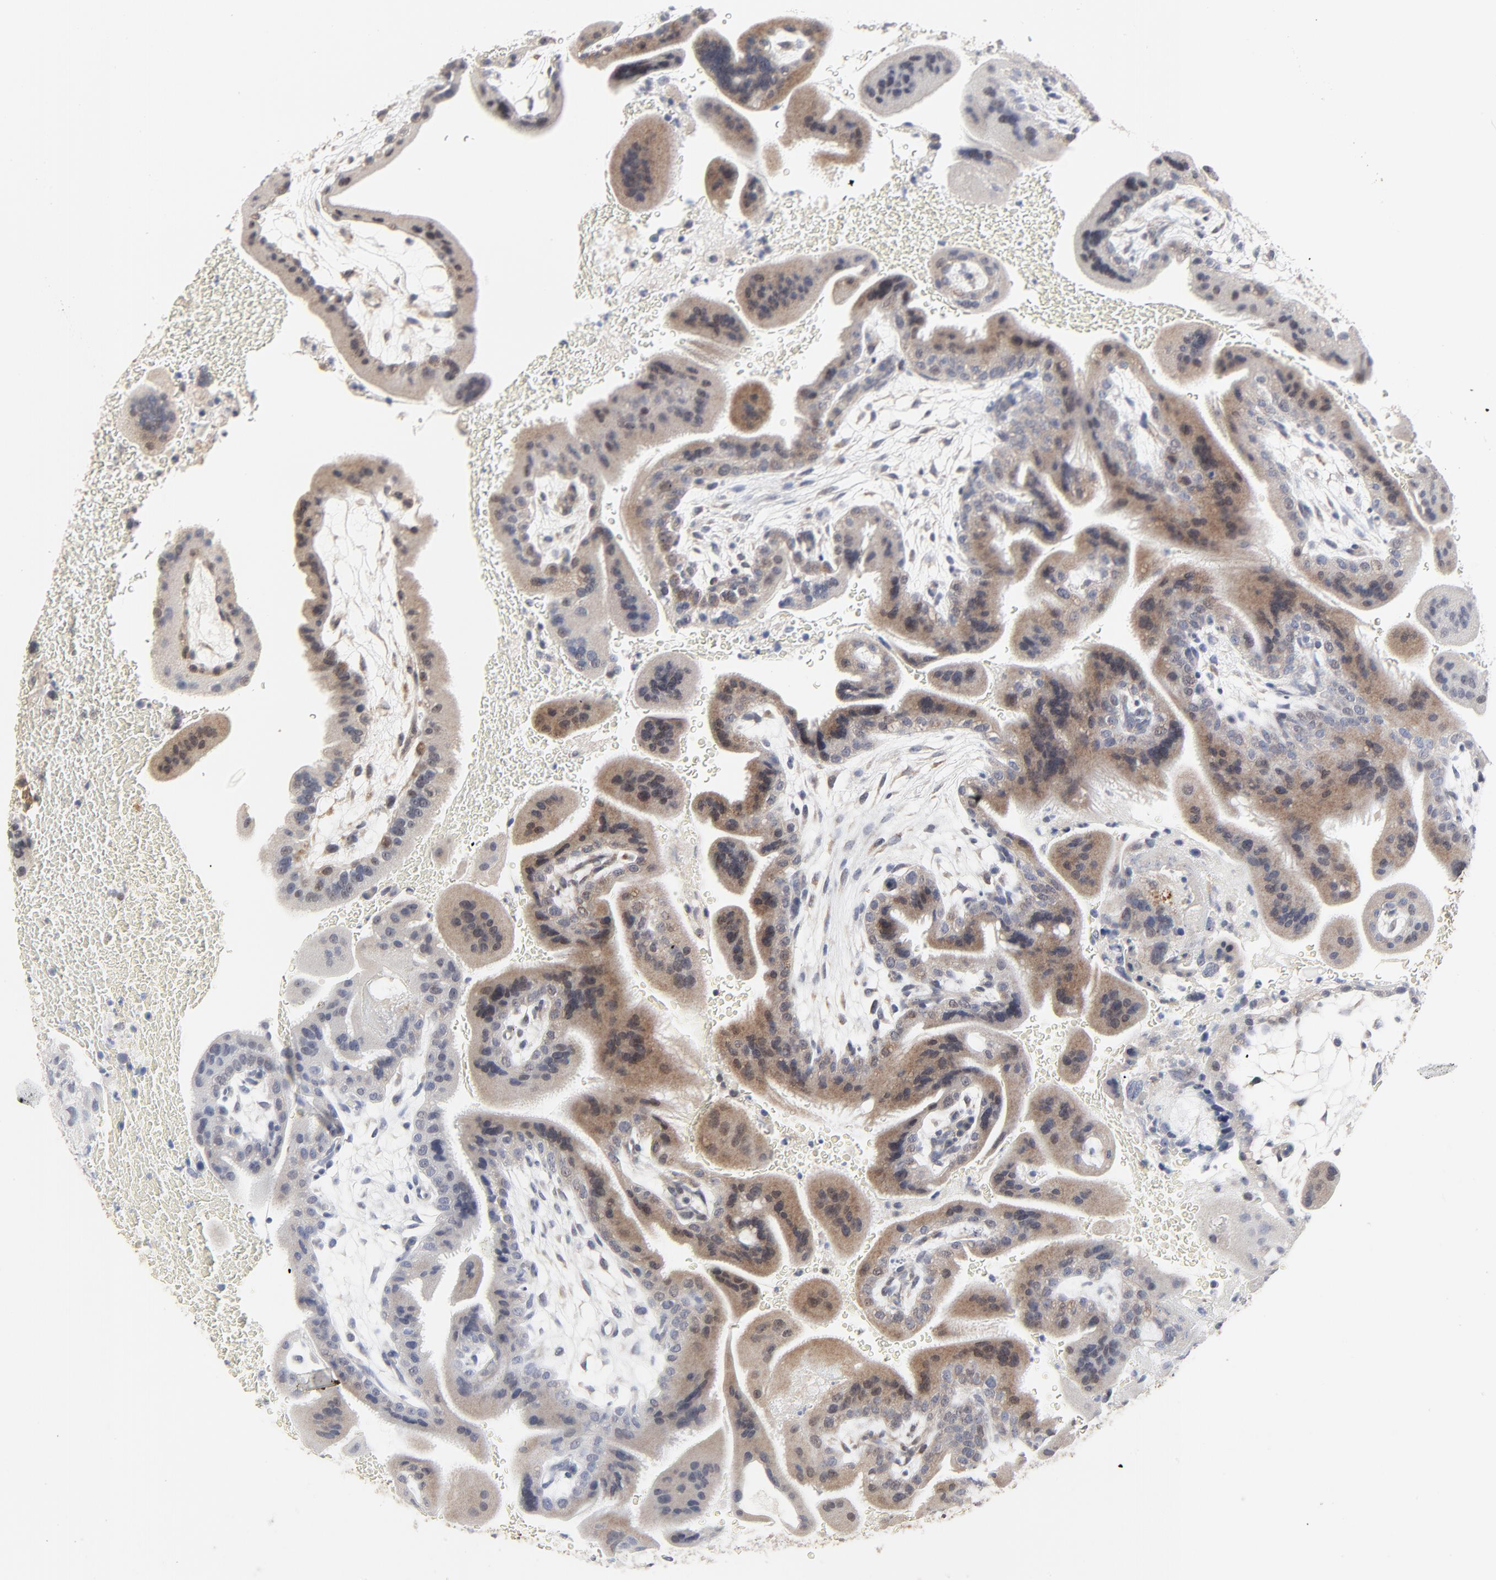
{"staining": {"intensity": "moderate", "quantity": "25%-75%", "location": "cytoplasmic/membranous"}, "tissue": "placenta", "cell_type": "Trophoblastic cells", "image_type": "normal", "snomed": [{"axis": "morphology", "description": "Normal tissue, NOS"}, {"axis": "topography", "description": "Placenta"}], "caption": "Immunohistochemical staining of unremarkable placenta exhibits moderate cytoplasmic/membranous protein staining in approximately 25%-75% of trophoblastic cells. Nuclei are stained in blue.", "gene": "NLGN3", "patient": {"sex": "female", "age": 19}}